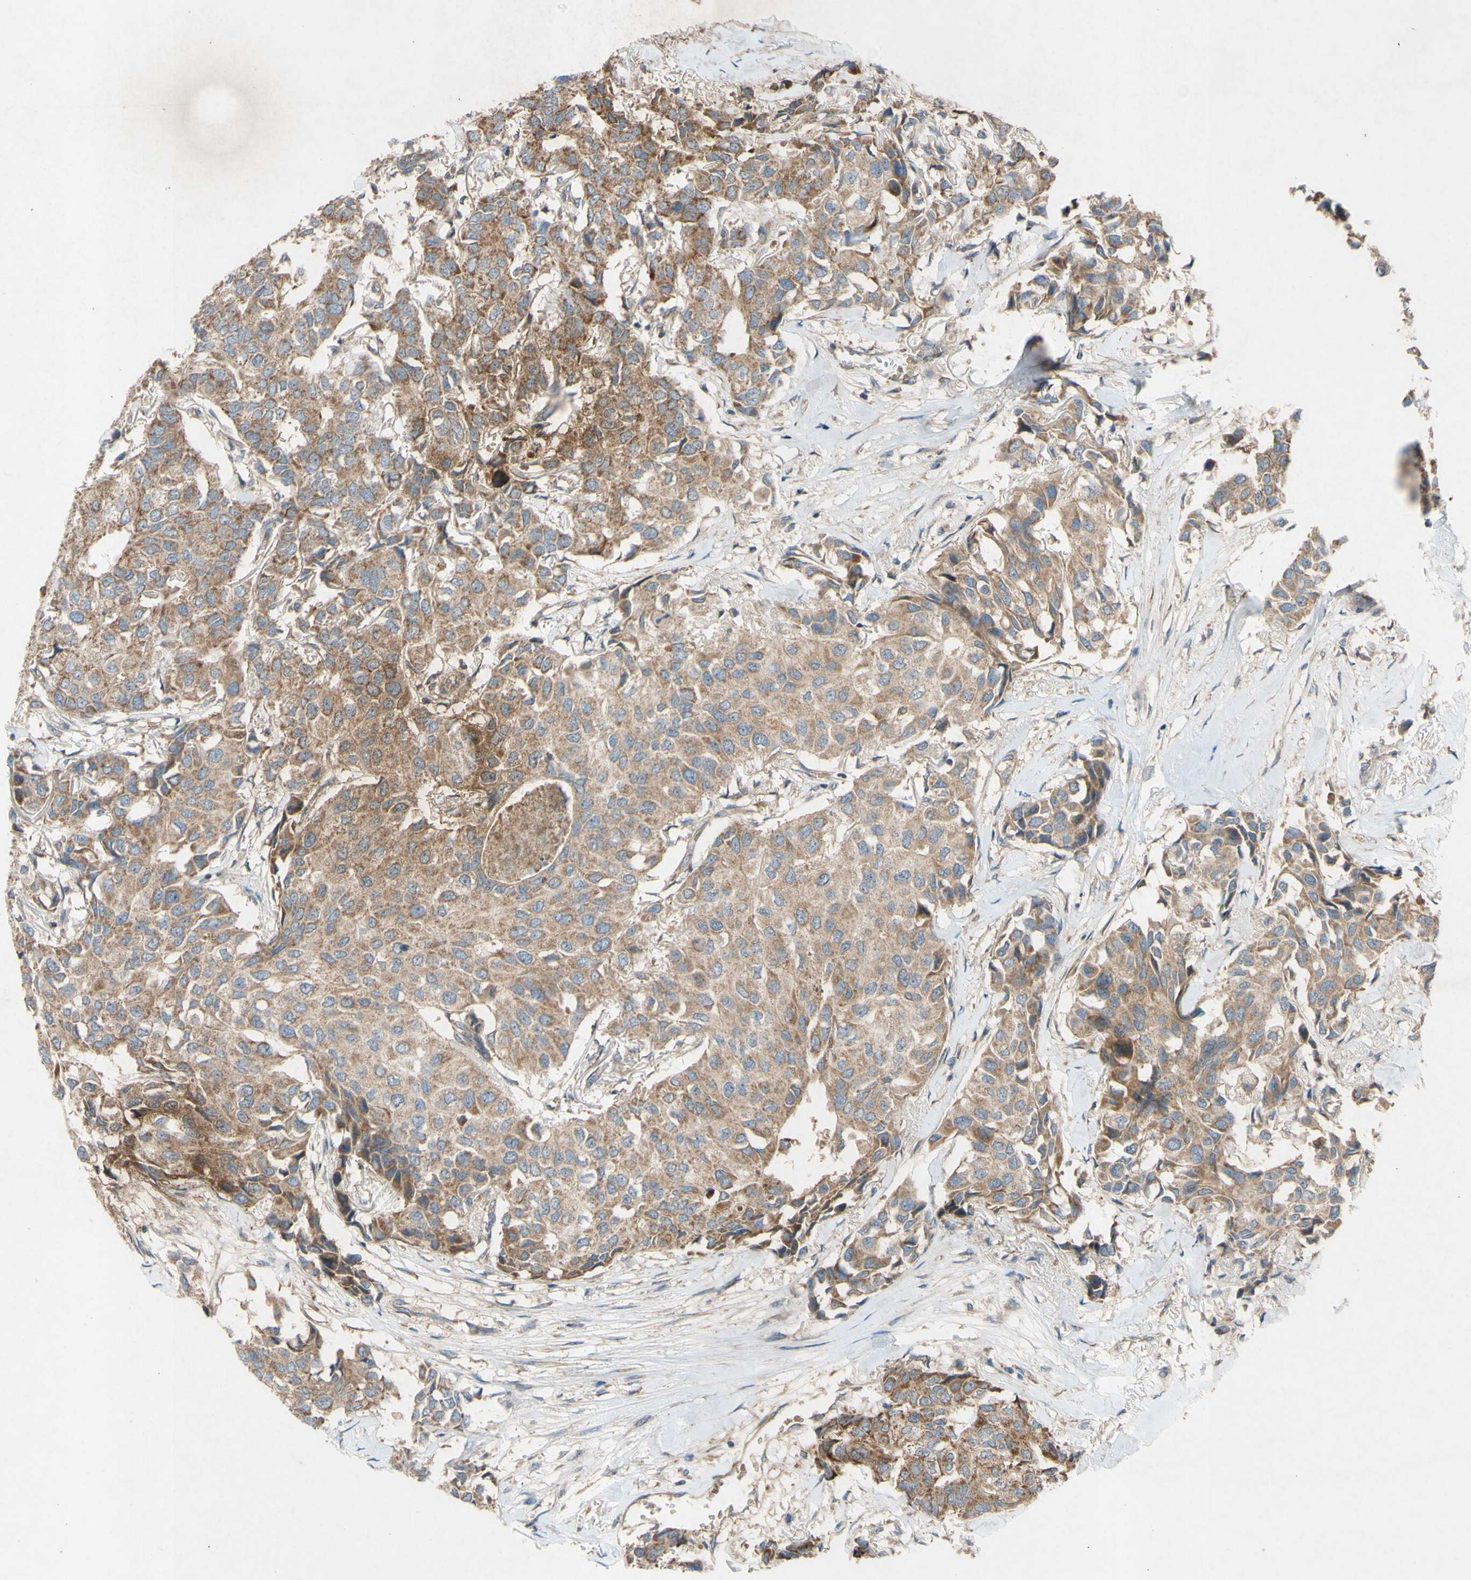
{"staining": {"intensity": "moderate", "quantity": ">75%", "location": "cytoplasmic/membranous"}, "tissue": "breast cancer", "cell_type": "Tumor cells", "image_type": "cancer", "snomed": [{"axis": "morphology", "description": "Duct carcinoma"}, {"axis": "topography", "description": "Breast"}], "caption": "DAB immunohistochemical staining of breast cancer exhibits moderate cytoplasmic/membranous protein expression in about >75% of tumor cells.", "gene": "TST", "patient": {"sex": "female", "age": 80}}